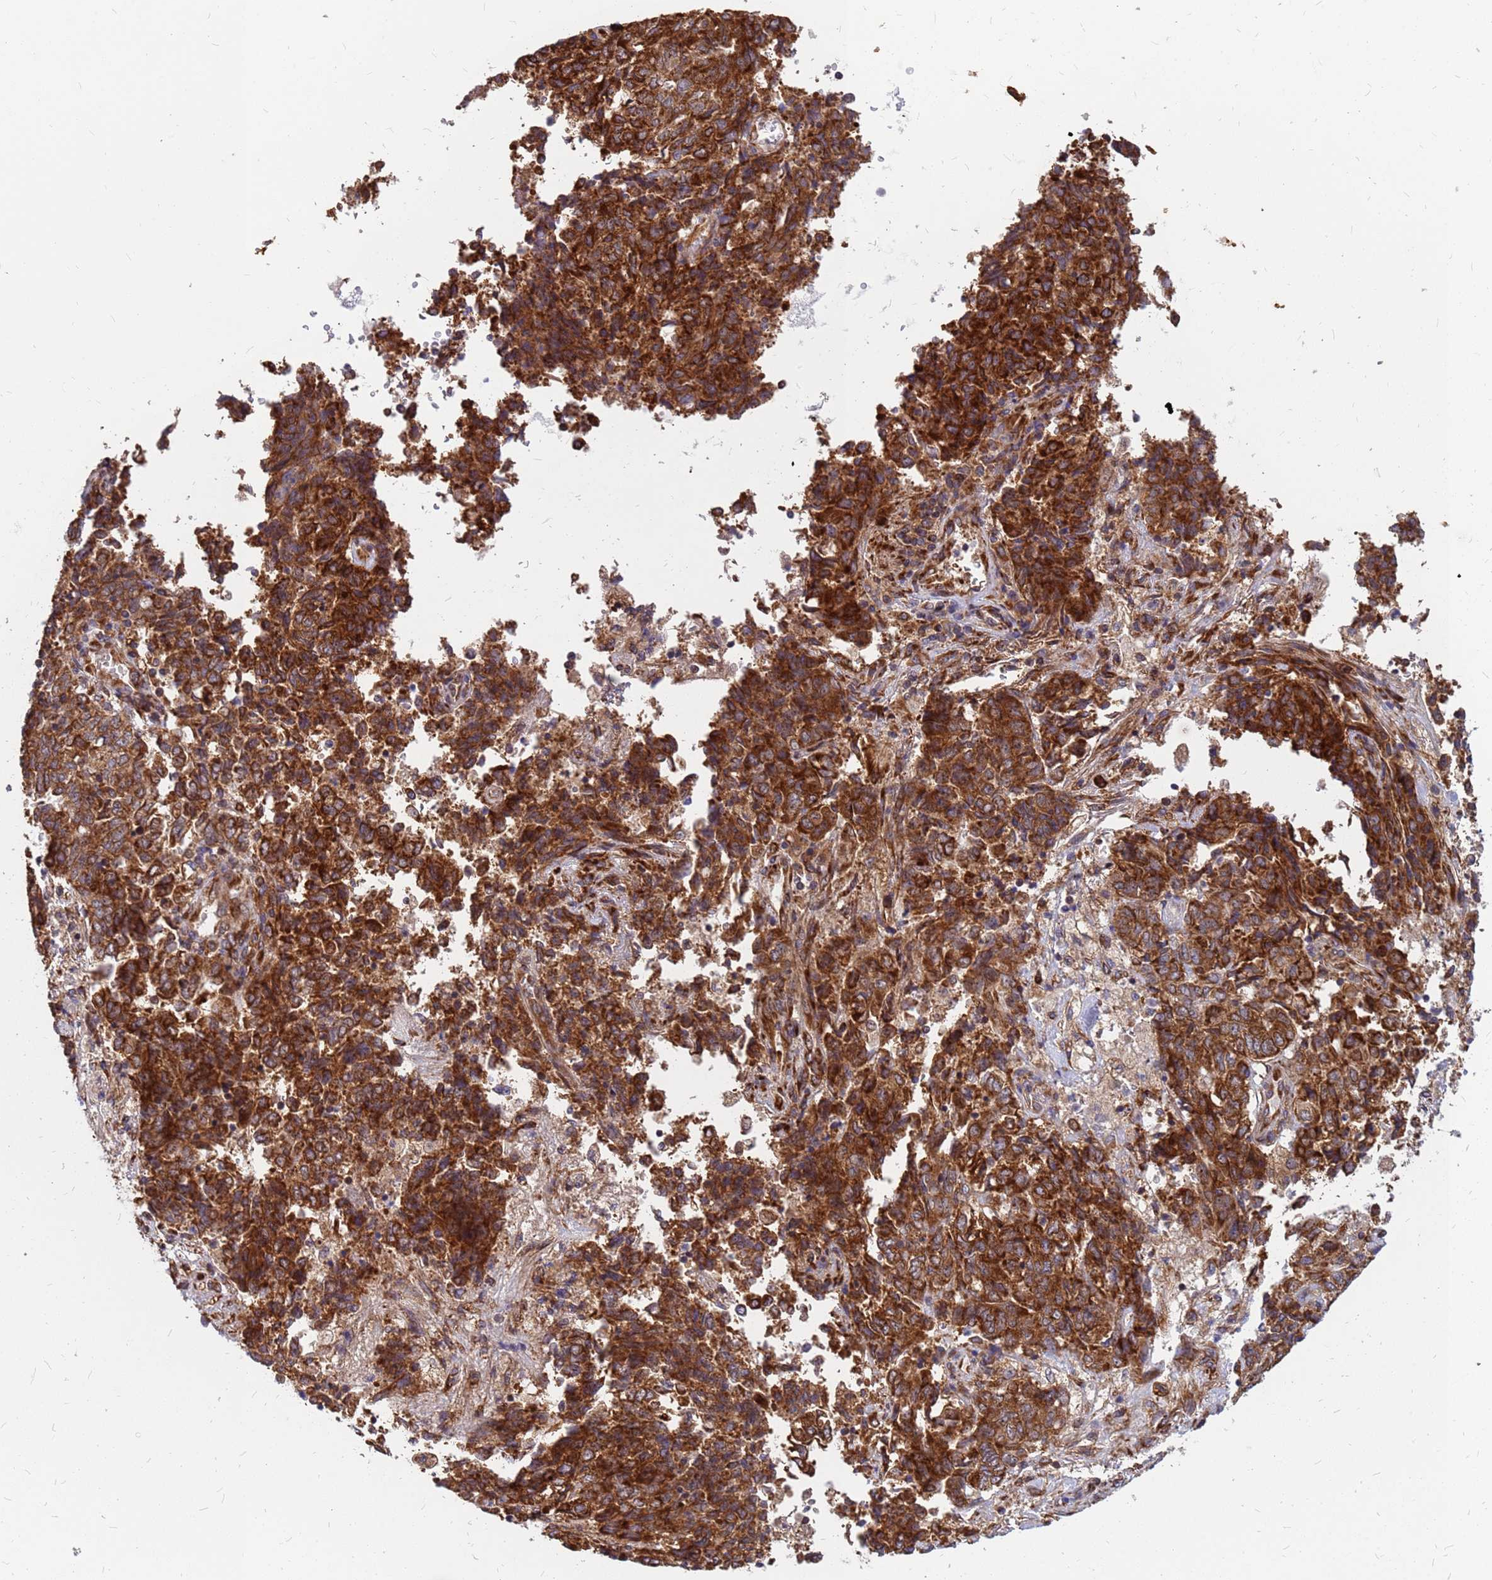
{"staining": {"intensity": "strong", "quantity": ">75%", "location": "cytoplasmic/membranous"}, "tissue": "endometrial cancer", "cell_type": "Tumor cells", "image_type": "cancer", "snomed": [{"axis": "morphology", "description": "Adenocarcinoma, NOS"}, {"axis": "topography", "description": "Endometrium"}], "caption": "Protein expression analysis of human endometrial cancer (adenocarcinoma) reveals strong cytoplasmic/membranous positivity in approximately >75% of tumor cells. (brown staining indicates protein expression, while blue staining denotes nuclei).", "gene": "RPL8", "patient": {"sex": "female", "age": 80}}